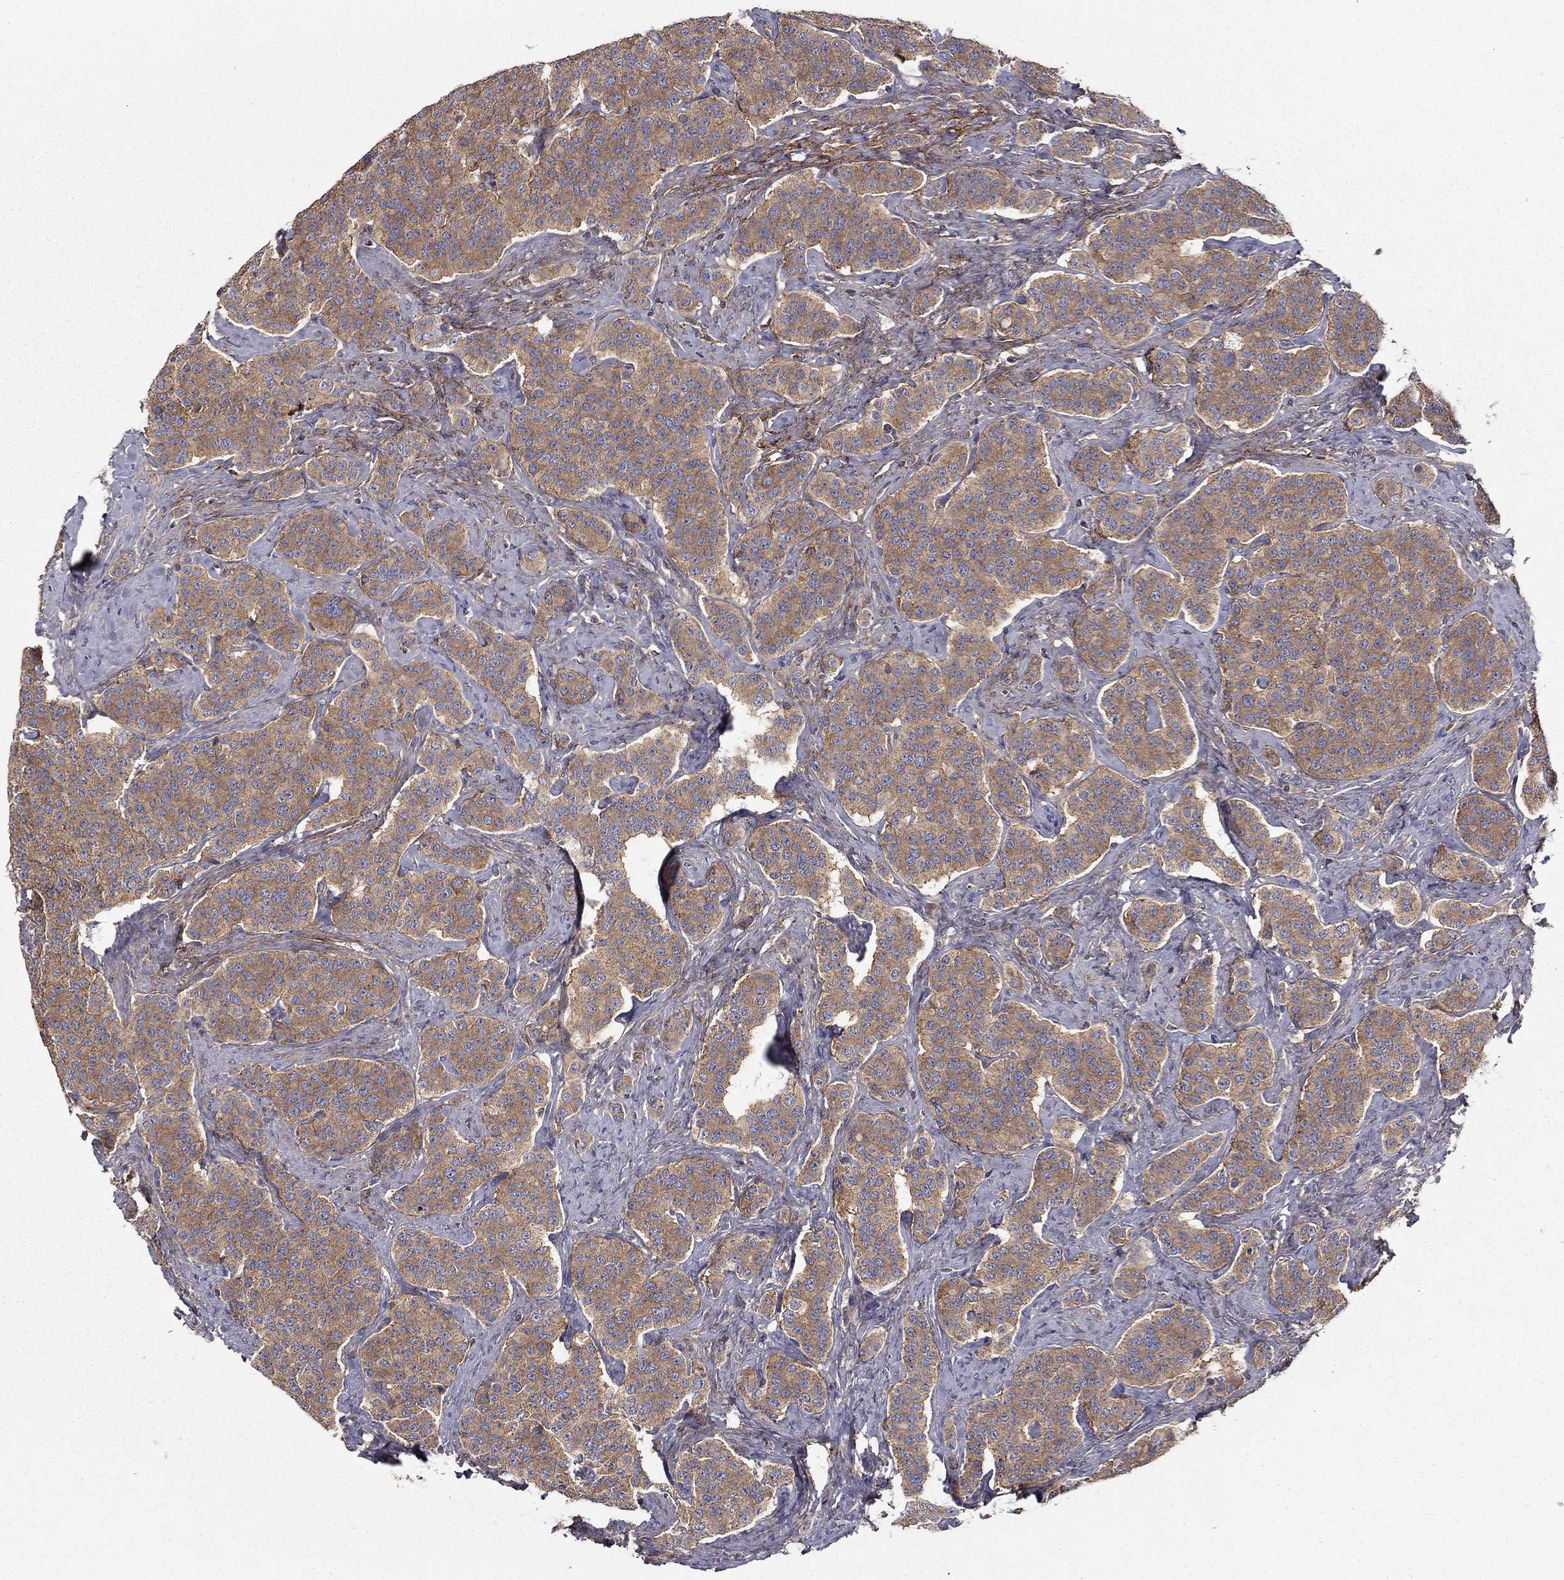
{"staining": {"intensity": "moderate", "quantity": ">75%", "location": "cytoplasmic/membranous"}, "tissue": "carcinoid", "cell_type": "Tumor cells", "image_type": "cancer", "snomed": [{"axis": "morphology", "description": "Carcinoid, malignant, NOS"}, {"axis": "topography", "description": "Small intestine"}], "caption": "Immunohistochemistry (DAB (3,3'-diaminobenzidine)) staining of carcinoid reveals moderate cytoplasmic/membranous protein staining in approximately >75% of tumor cells.", "gene": "RNF123", "patient": {"sex": "female", "age": 58}}